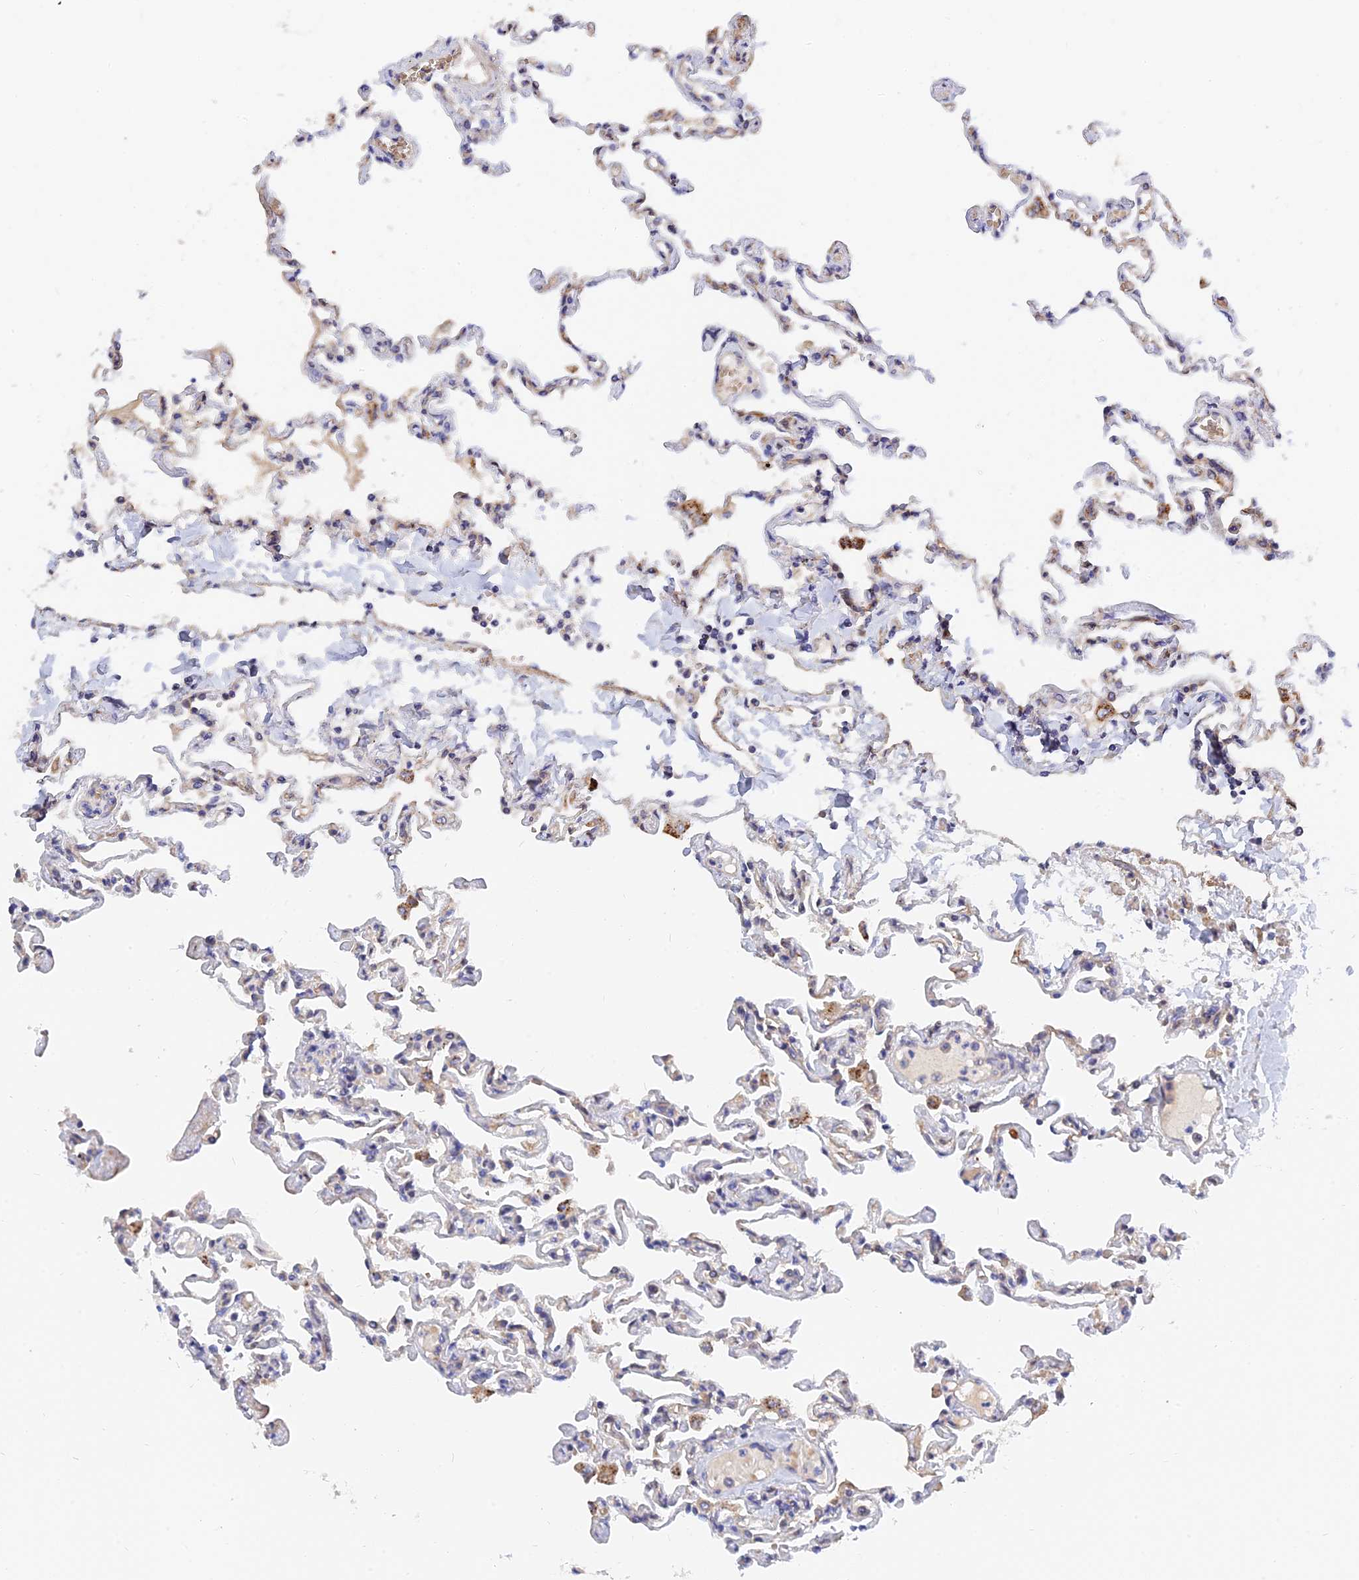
{"staining": {"intensity": "negative", "quantity": "none", "location": "none"}, "tissue": "lung", "cell_type": "Alveolar cells", "image_type": "normal", "snomed": [{"axis": "morphology", "description": "Normal tissue, NOS"}, {"axis": "topography", "description": "Lung"}], "caption": "Immunohistochemical staining of benign lung shows no significant positivity in alveolar cells. (Brightfield microscopy of DAB immunohistochemistry (IHC) at high magnification).", "gene": "MRPL35", "patient": {"sex": "male", "age": 21}}